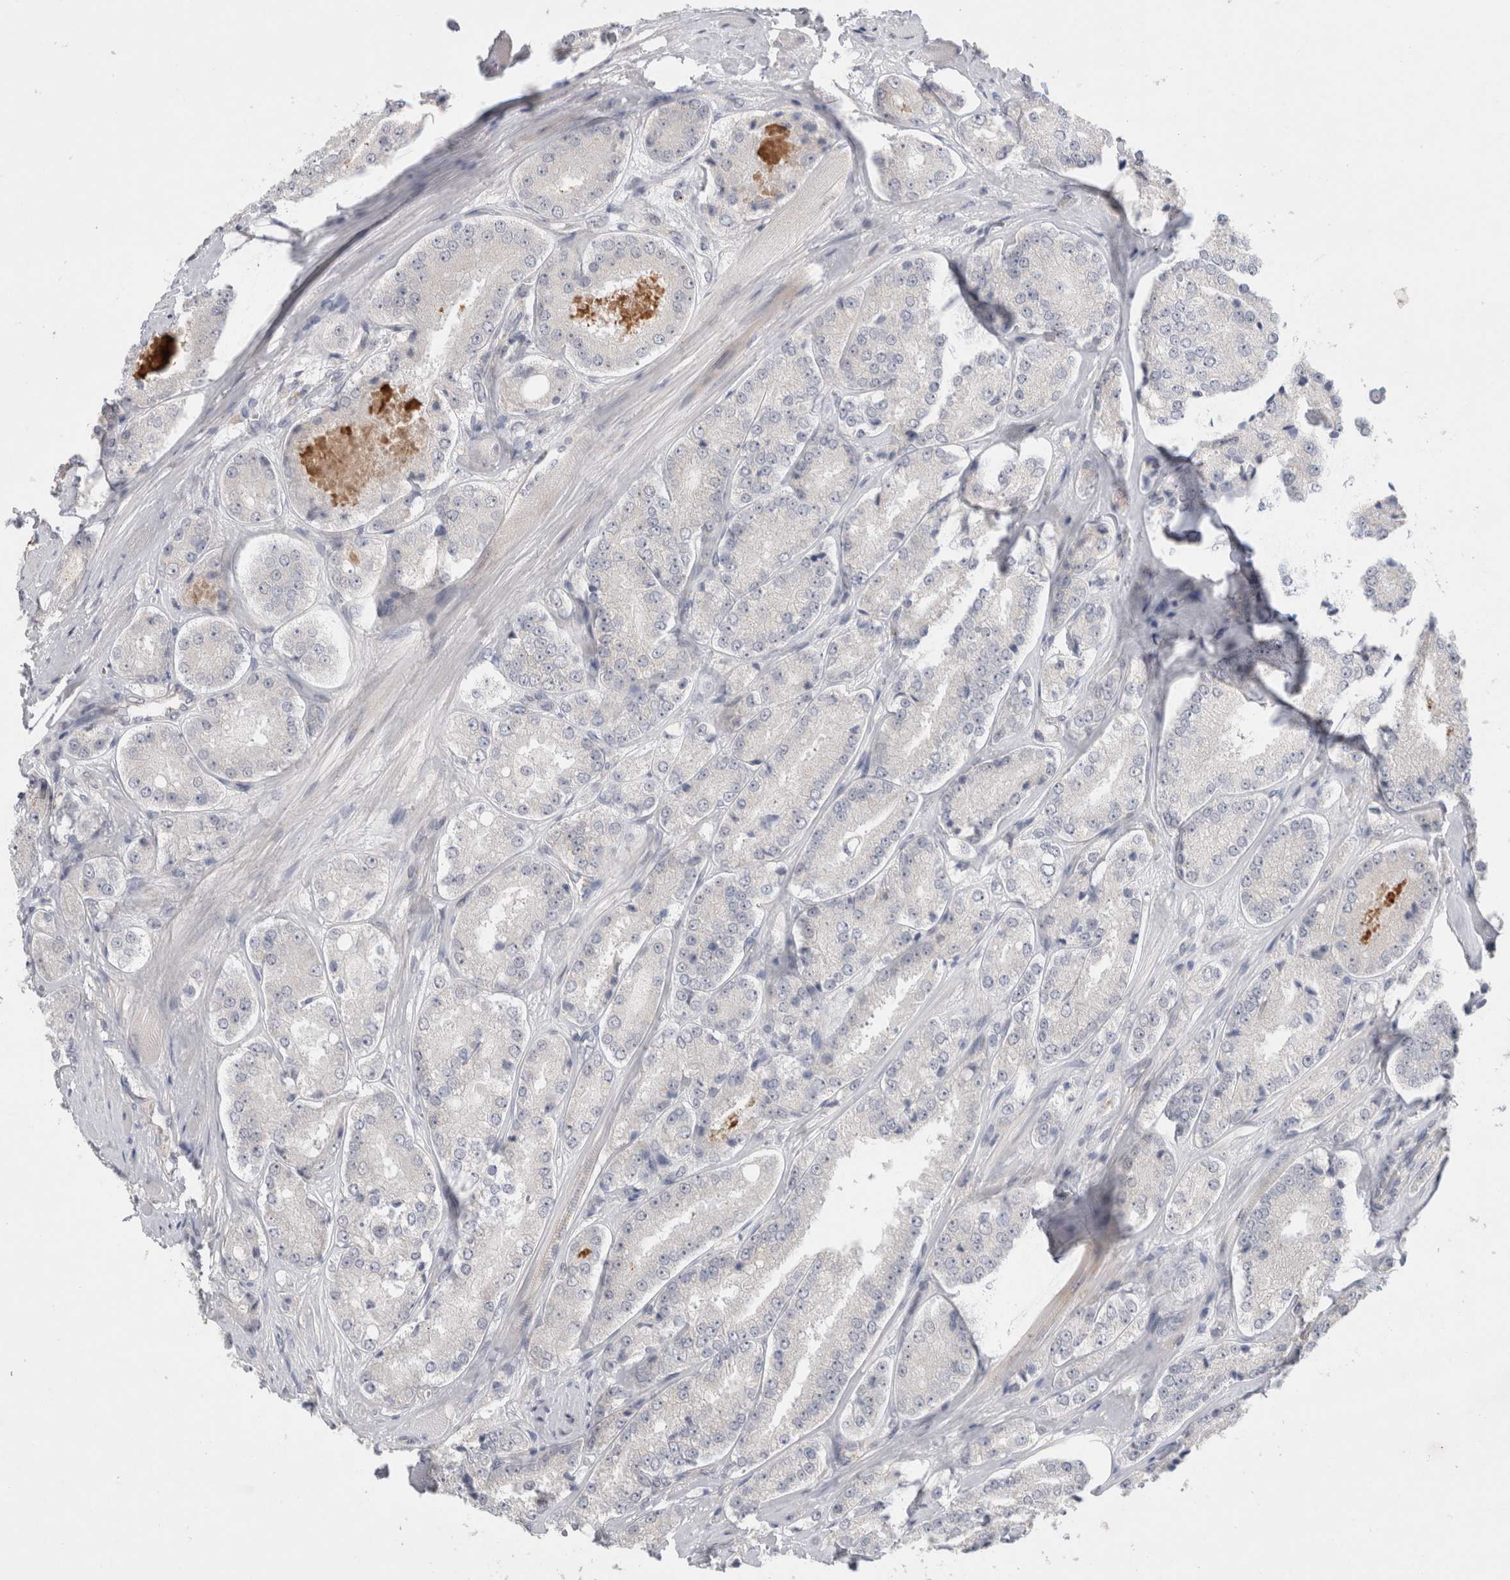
{"staining": {"intensity": "negative", "quantity": "none", "location": "none"}, "tissue": "prostate cancer", "cell_type": "Tumor cells", "image_type": "cancer", "snomed": [{"axis": "morphology", "description": "Adenocarcinoma, High grade"}, {"axis": "topography", "description": "Prostate"}], "caption": "Photomicrograph shows no significant protein expression in tumor cells of prostate high-grade adenocarcinoma. The staining was performed using DAB to visualize the protein expression in brown, while the nuclei were stained in blue with hematoxylin (Magnification: 20x).", "gene": "BICD2", "patient": {"sex": "male", "age": 65}}